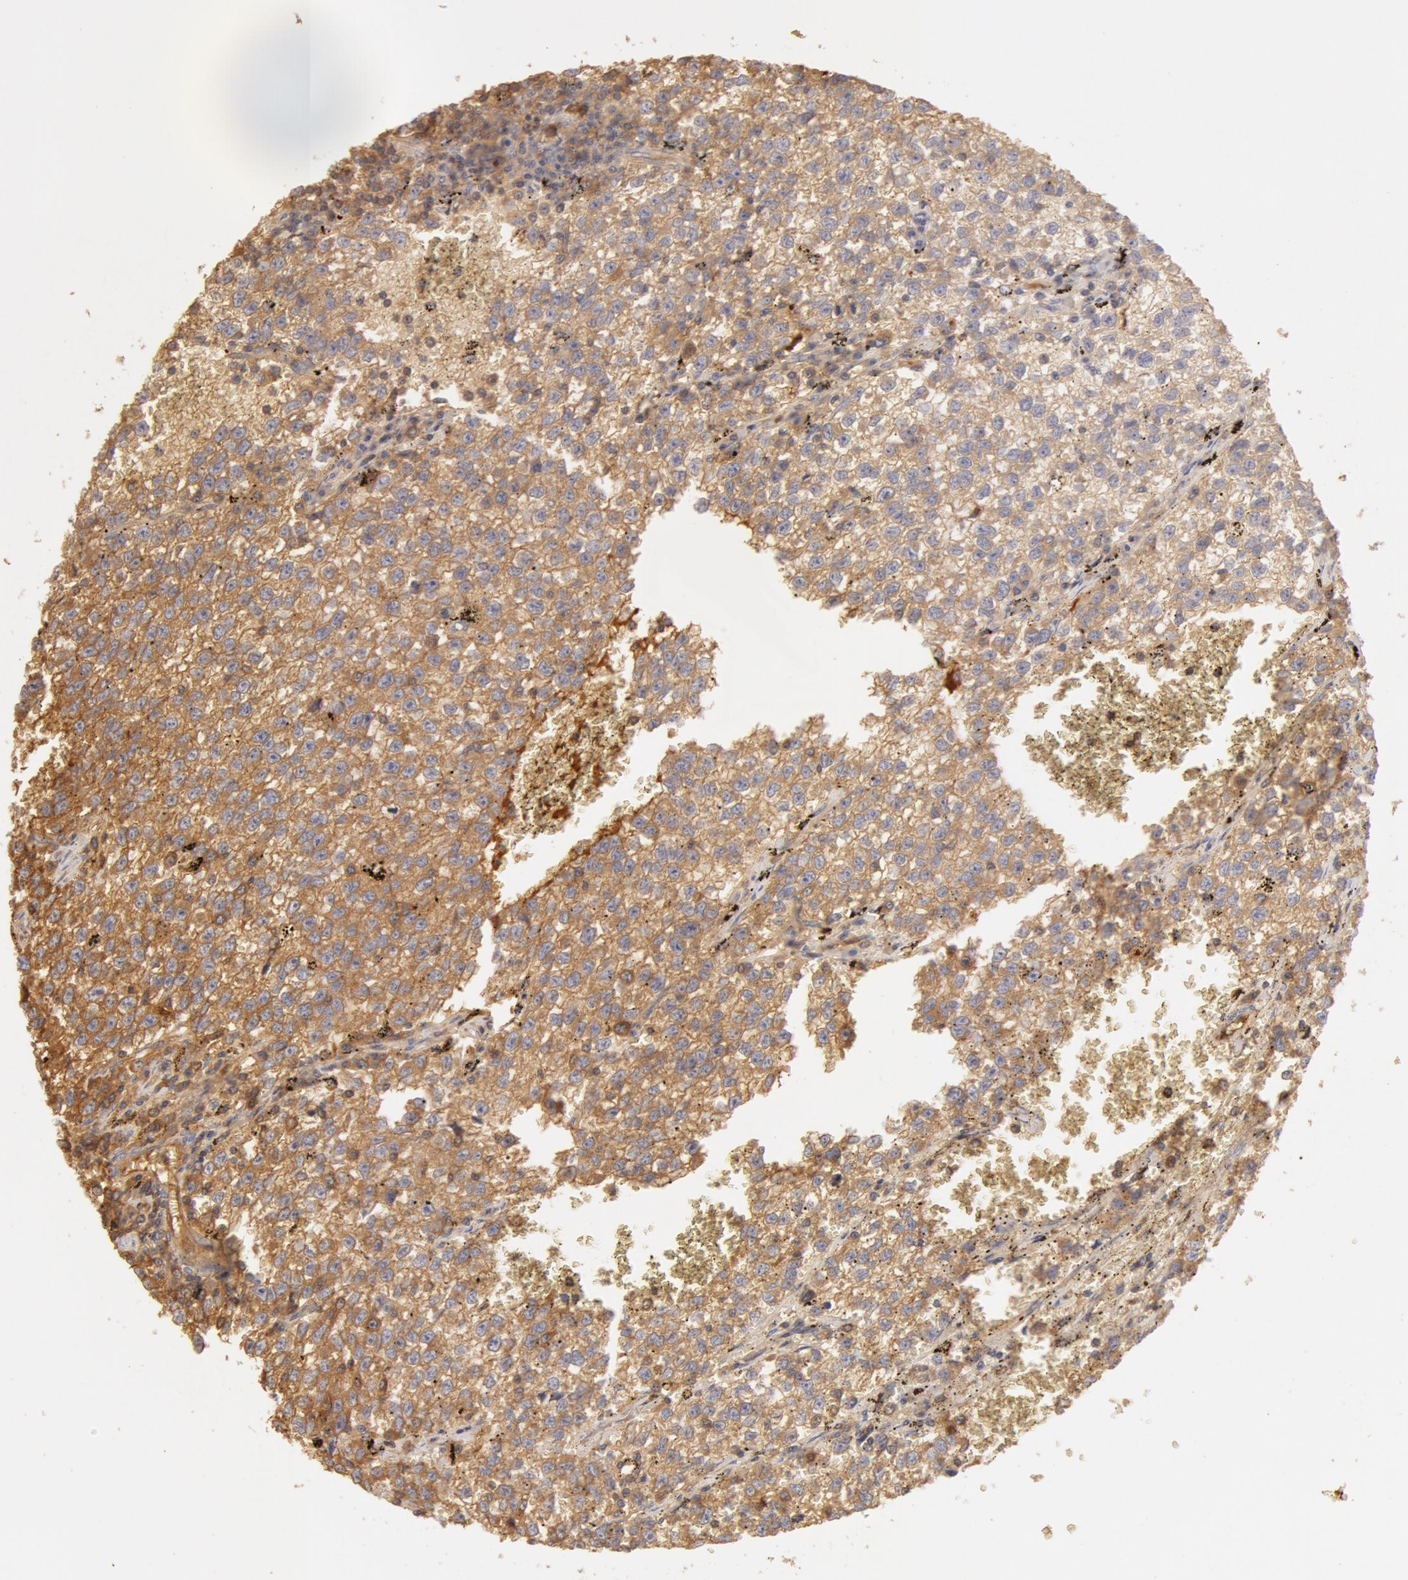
{"staining": {"intensity": "moderate", "quantity": ">75%", "location": "cytoplasmic/membranous"}, "tissue": "testis cancer", "cell_type": "Tumor cells", "image_type": "cancer", "snomed": [{"axis": "morphology", "description": "Seminoma, NOS"}, {"axis": "topography", "description": "Testis"}], "caption": "IHC histopathology image of neoplastic tissue: testis cancer (seminoma) stained using IHC shows medium levels of moderate protein expression localized specifically in the cytoplasmic/membranous of tumor cells, appearing as a cytoplasmic/membranous brown color.", "gene": "TF", "patient": {"sex": "male", "age": 35}}